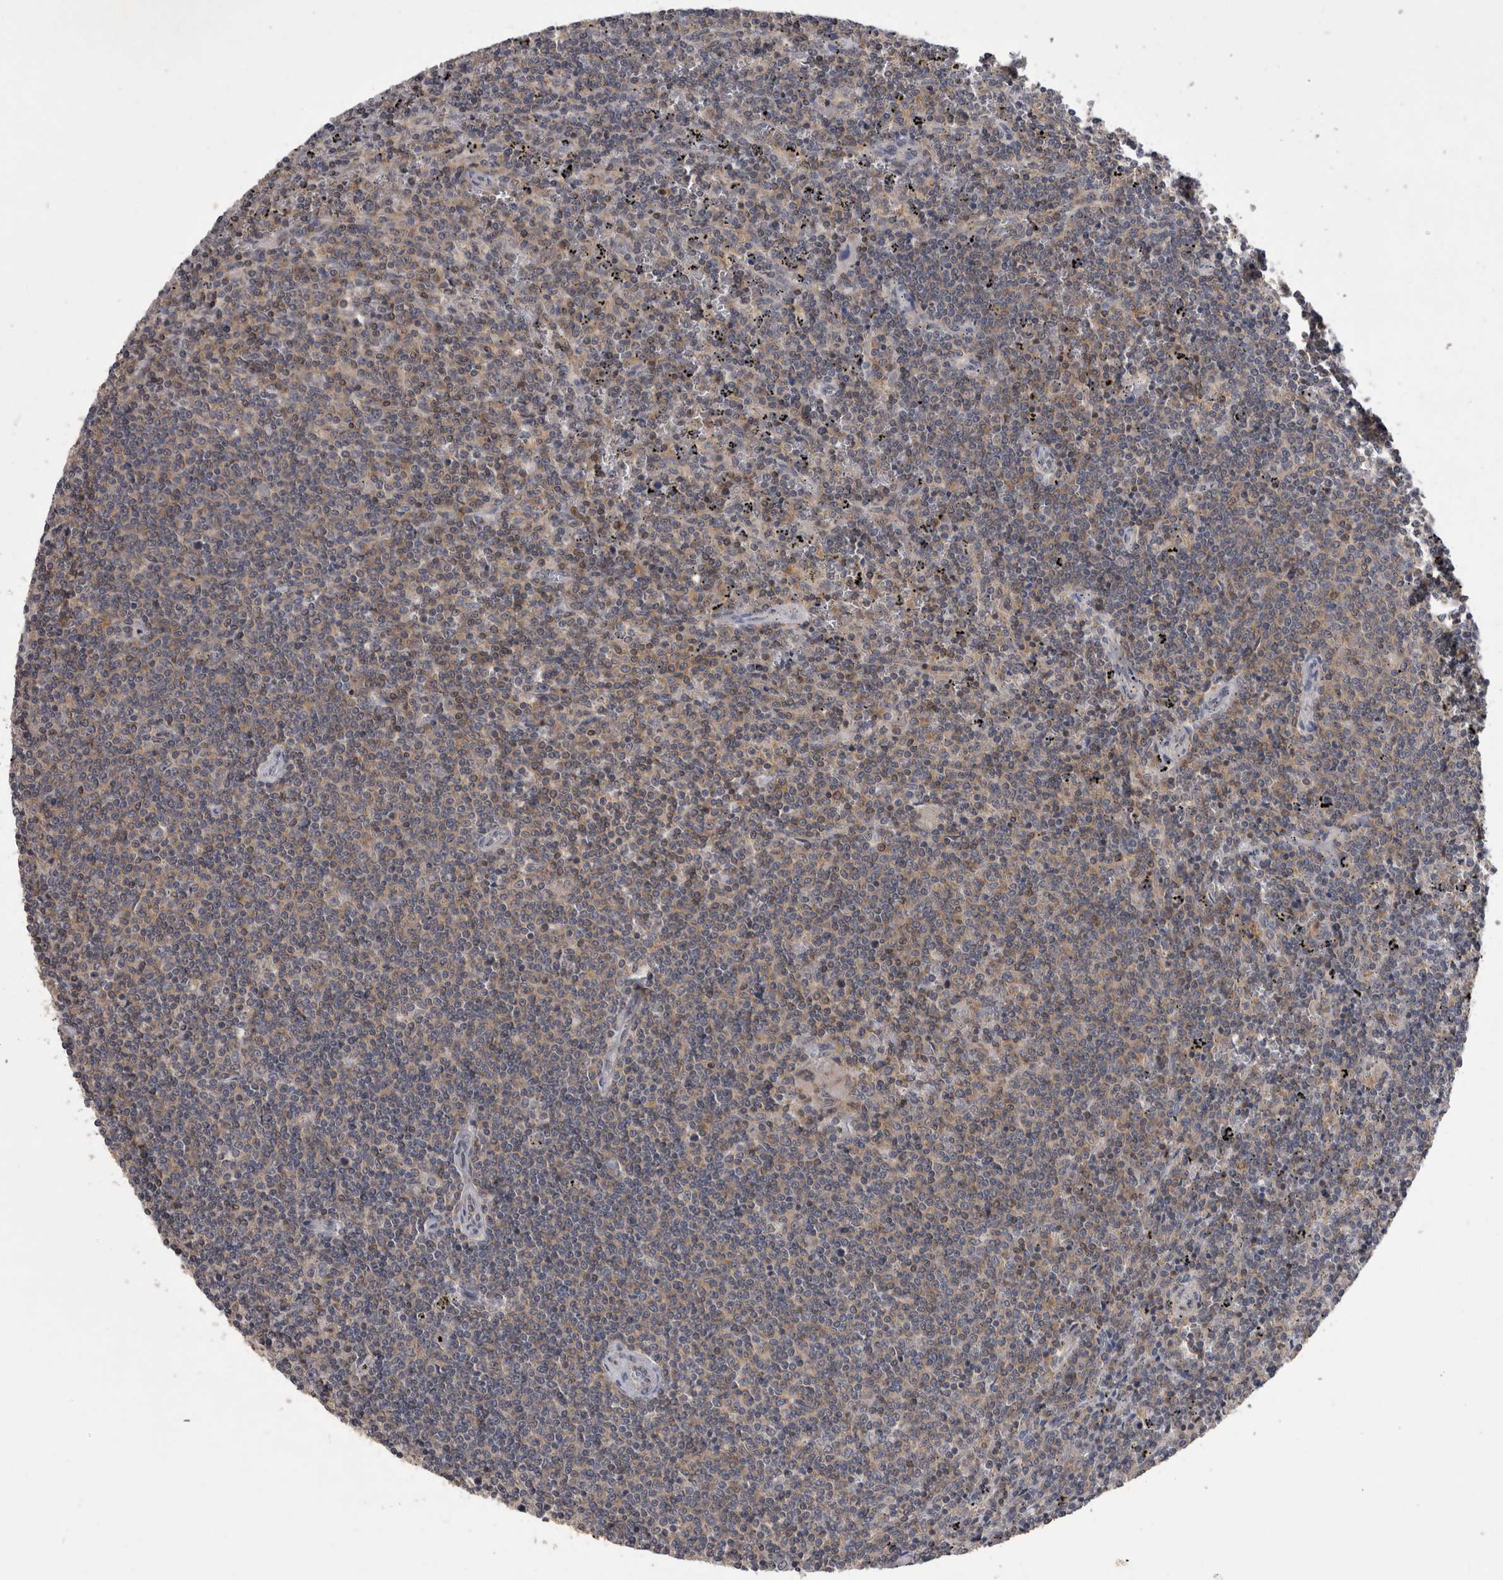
{"staining": {"intensity": "weak", "quantity": "25%-75%", "location": "cytoplasmic/membranous"}, "tissue": "lymphoma", "cell_type": "Tumor cells", "image_type": "cancer", "snomed": [{"axis": "morphology", "description": "Malignant lymphoma, non-Hodgkin's type, Low grade"}, {"axis": "topography", "description": "Spleen"}], "caption": "Protein expression analysis of human low-grade malignant lymphoma, non-Hodgkin's type reveals weak cytoplasmic/membranous staining in approximately 25%-75% of tumor cells.", "gene": "NFATC2", "patient": {"sex": "female", "age": 50}}